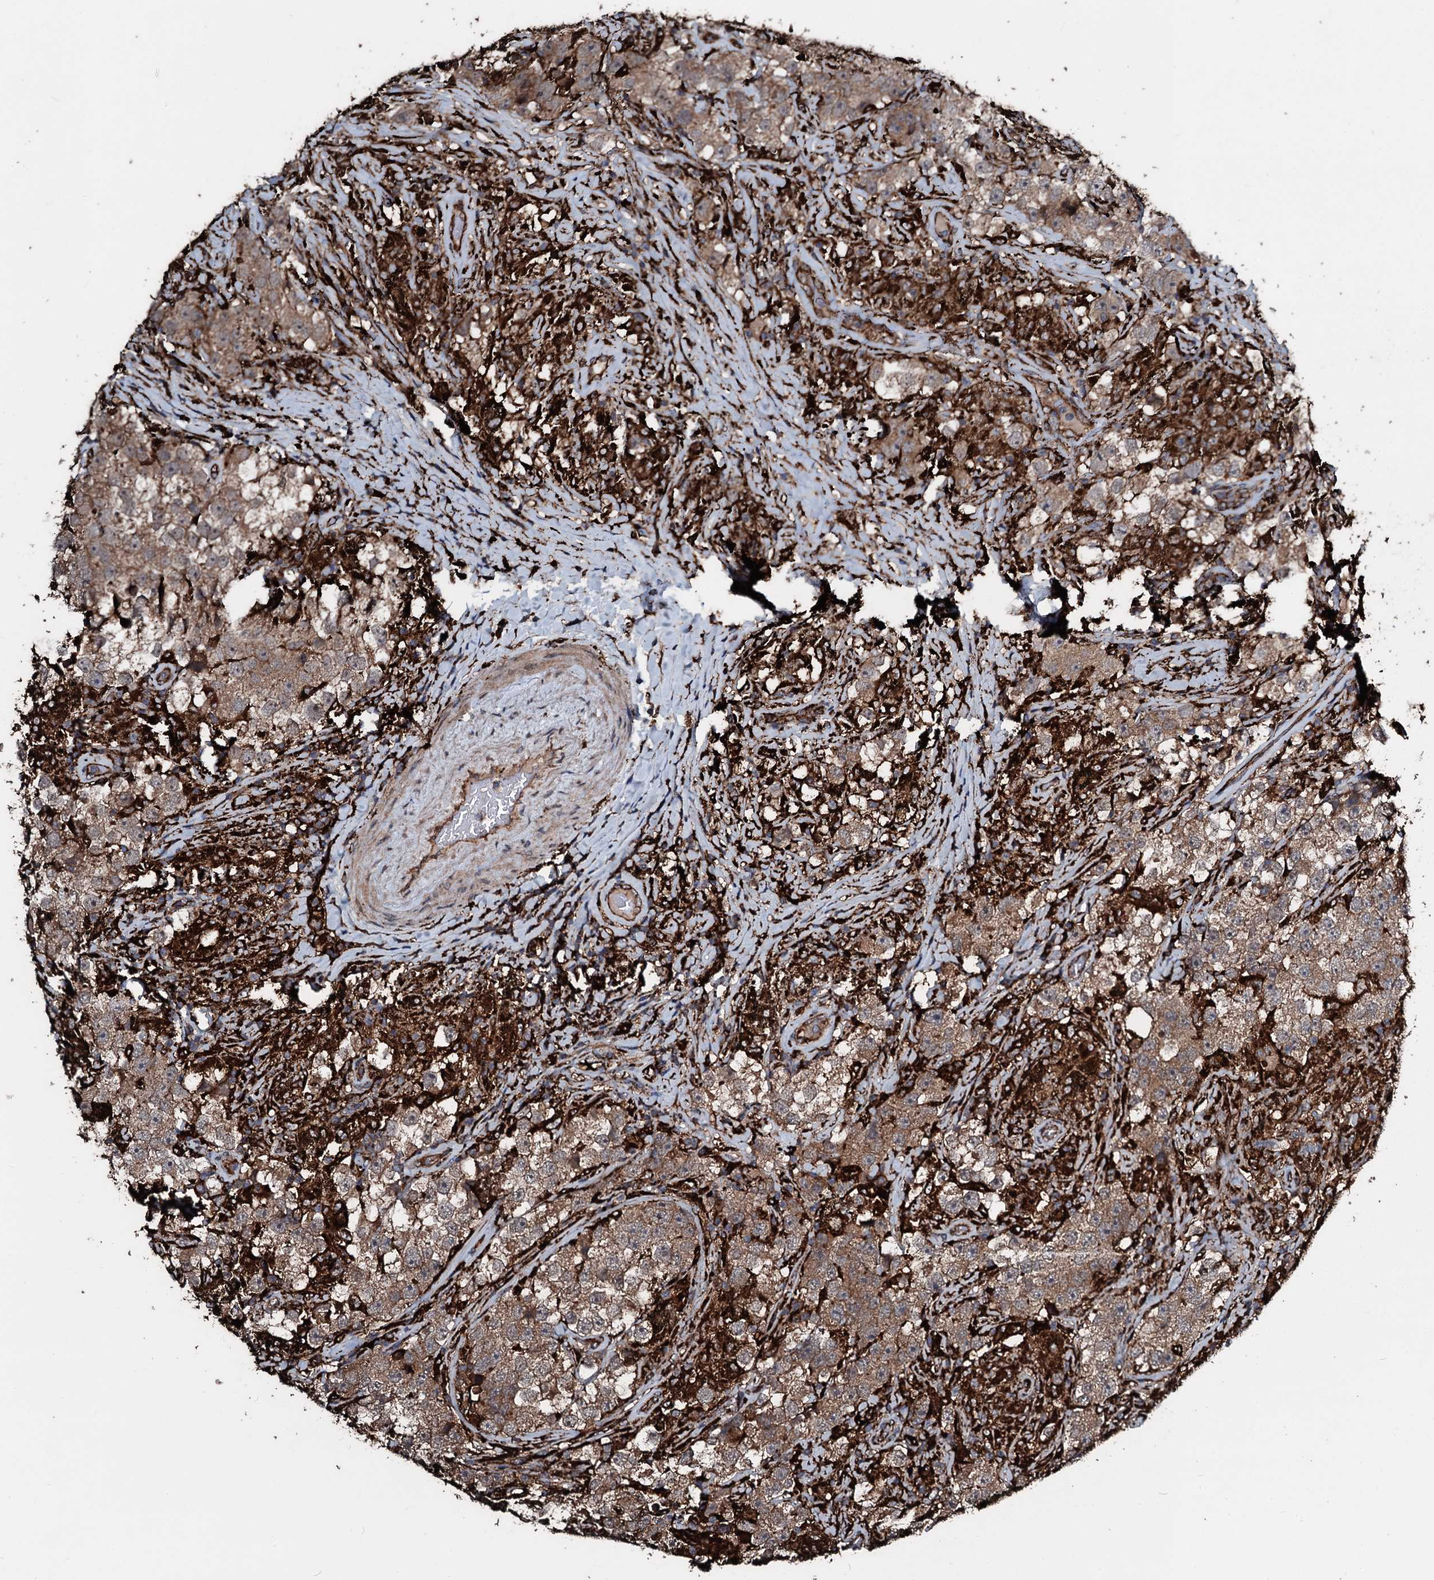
{"staining": {"intensity": "moderate", "quantity": ">75%", "location": "cytoplasmic/membranous"}, "tissue": "testis cancer", "cell_type": "Tumor cells", "image_type": "cancer", "snomed": [{"axis": "morphology", "description": "Seminoma, NOS"}, {"axis": "topography", "description": "Testis"}], "caption": "Protein staining displays moderate cytoplasmic/membranous expression in approximately >75% of tumor cells in testis cancer (seminoma).", "gene": "TPGS2", "patient": {"sex": "male", "age": 46}}